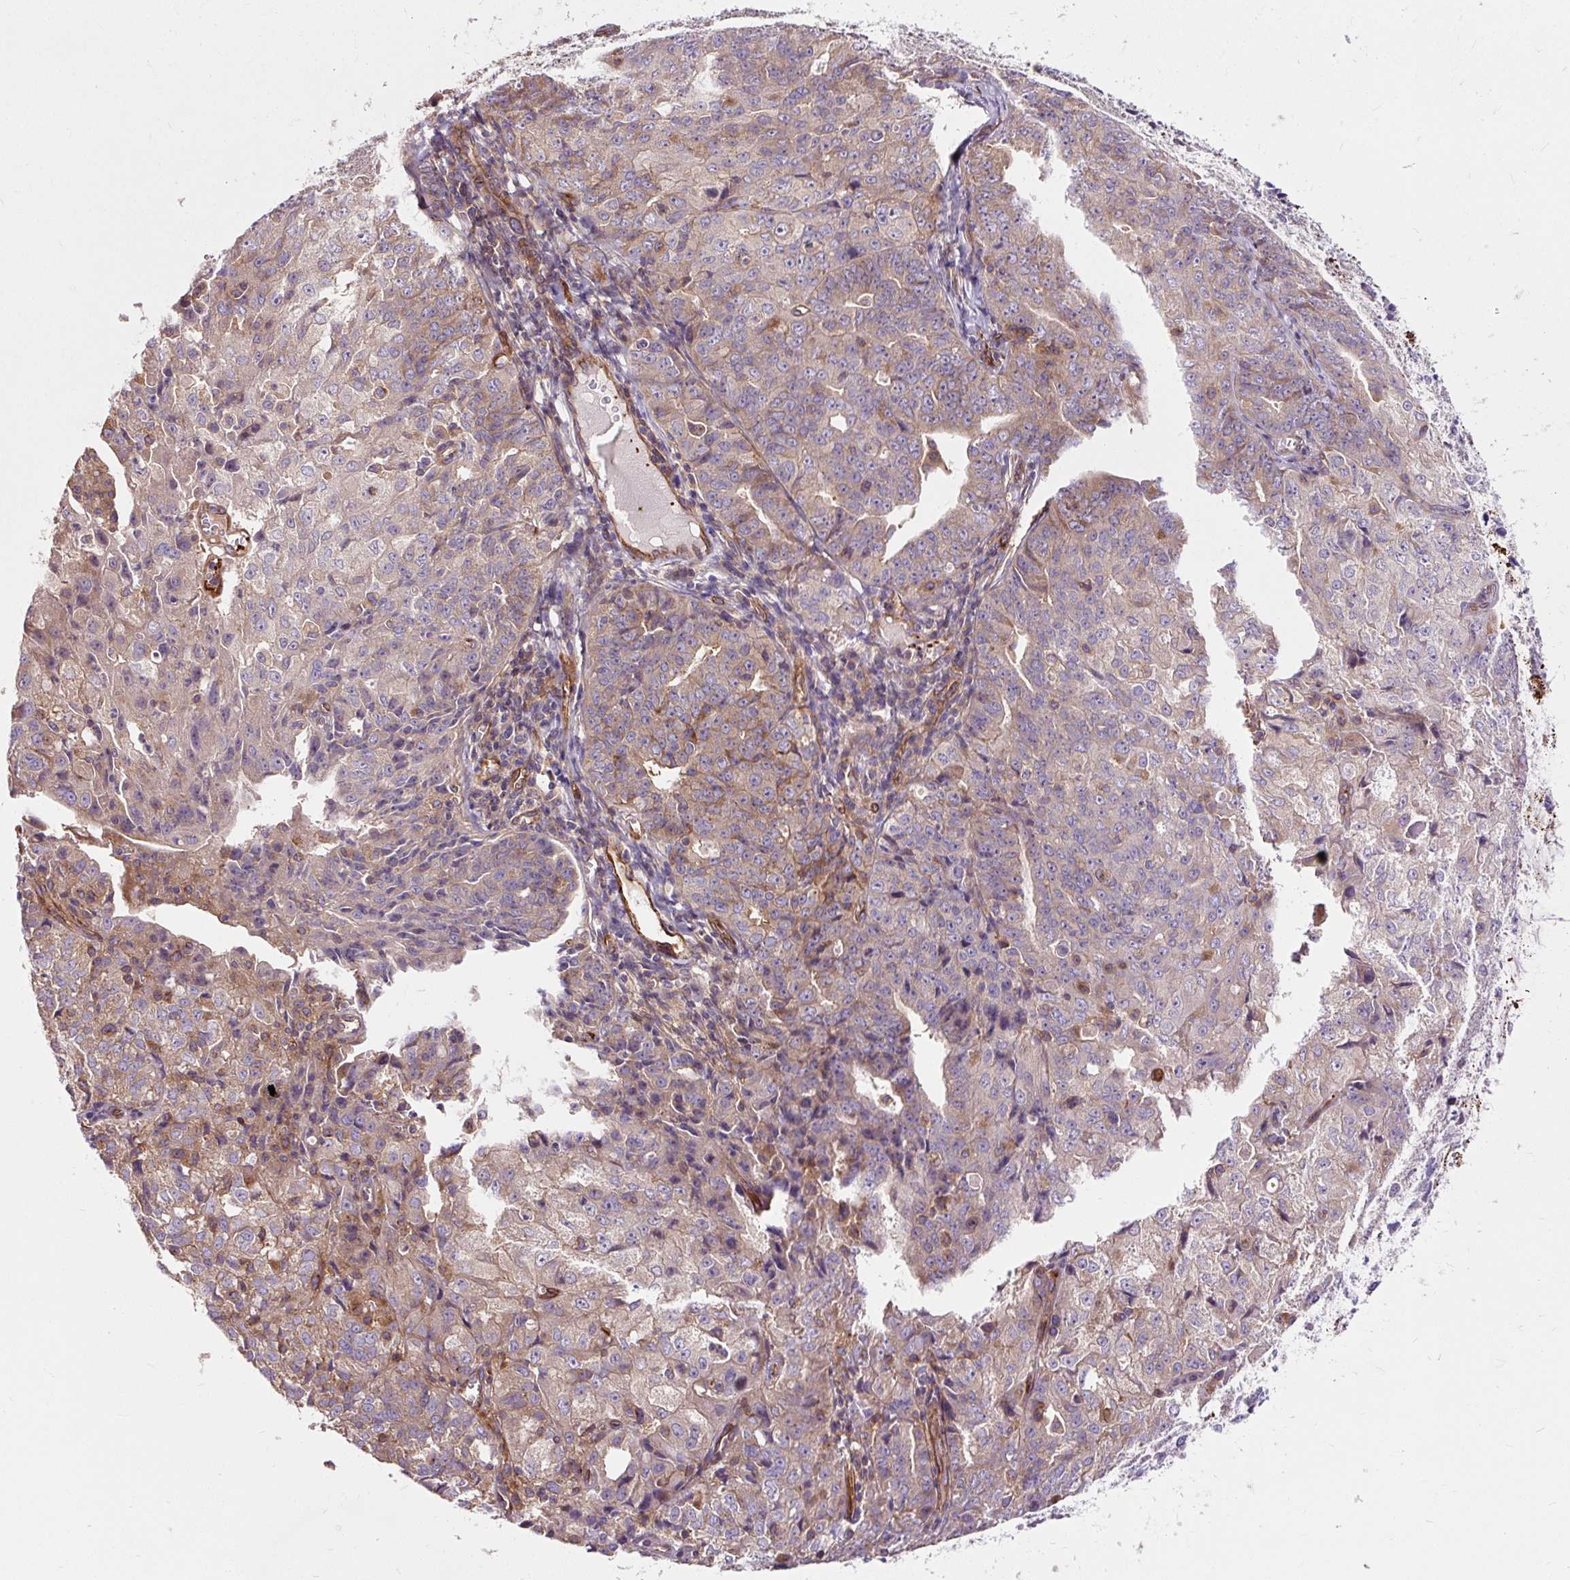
{"staining": {"intensity": "weak", "quantity": "25%-75%", "location": "cytoplasmic/membranous"}, "tissue": "endometrial cancer", "cell_type": "Tumor cells", "image_type": "cancer", "snomed": [{"axis": "morphology", "description": "Adenocarcinoma, NOS"}, {"axis": "topography", "description": "Endometrium"}], "caption": "Human endometrial cancer (adenocarcinoma) stained for a protein (brown) reveals weak cytoplasmic/membranous positive positivity in approximately 25%-75% of tumor cells.", "gene": "PCDHGB3", "patient": {"sex": "female", "age": 61}}